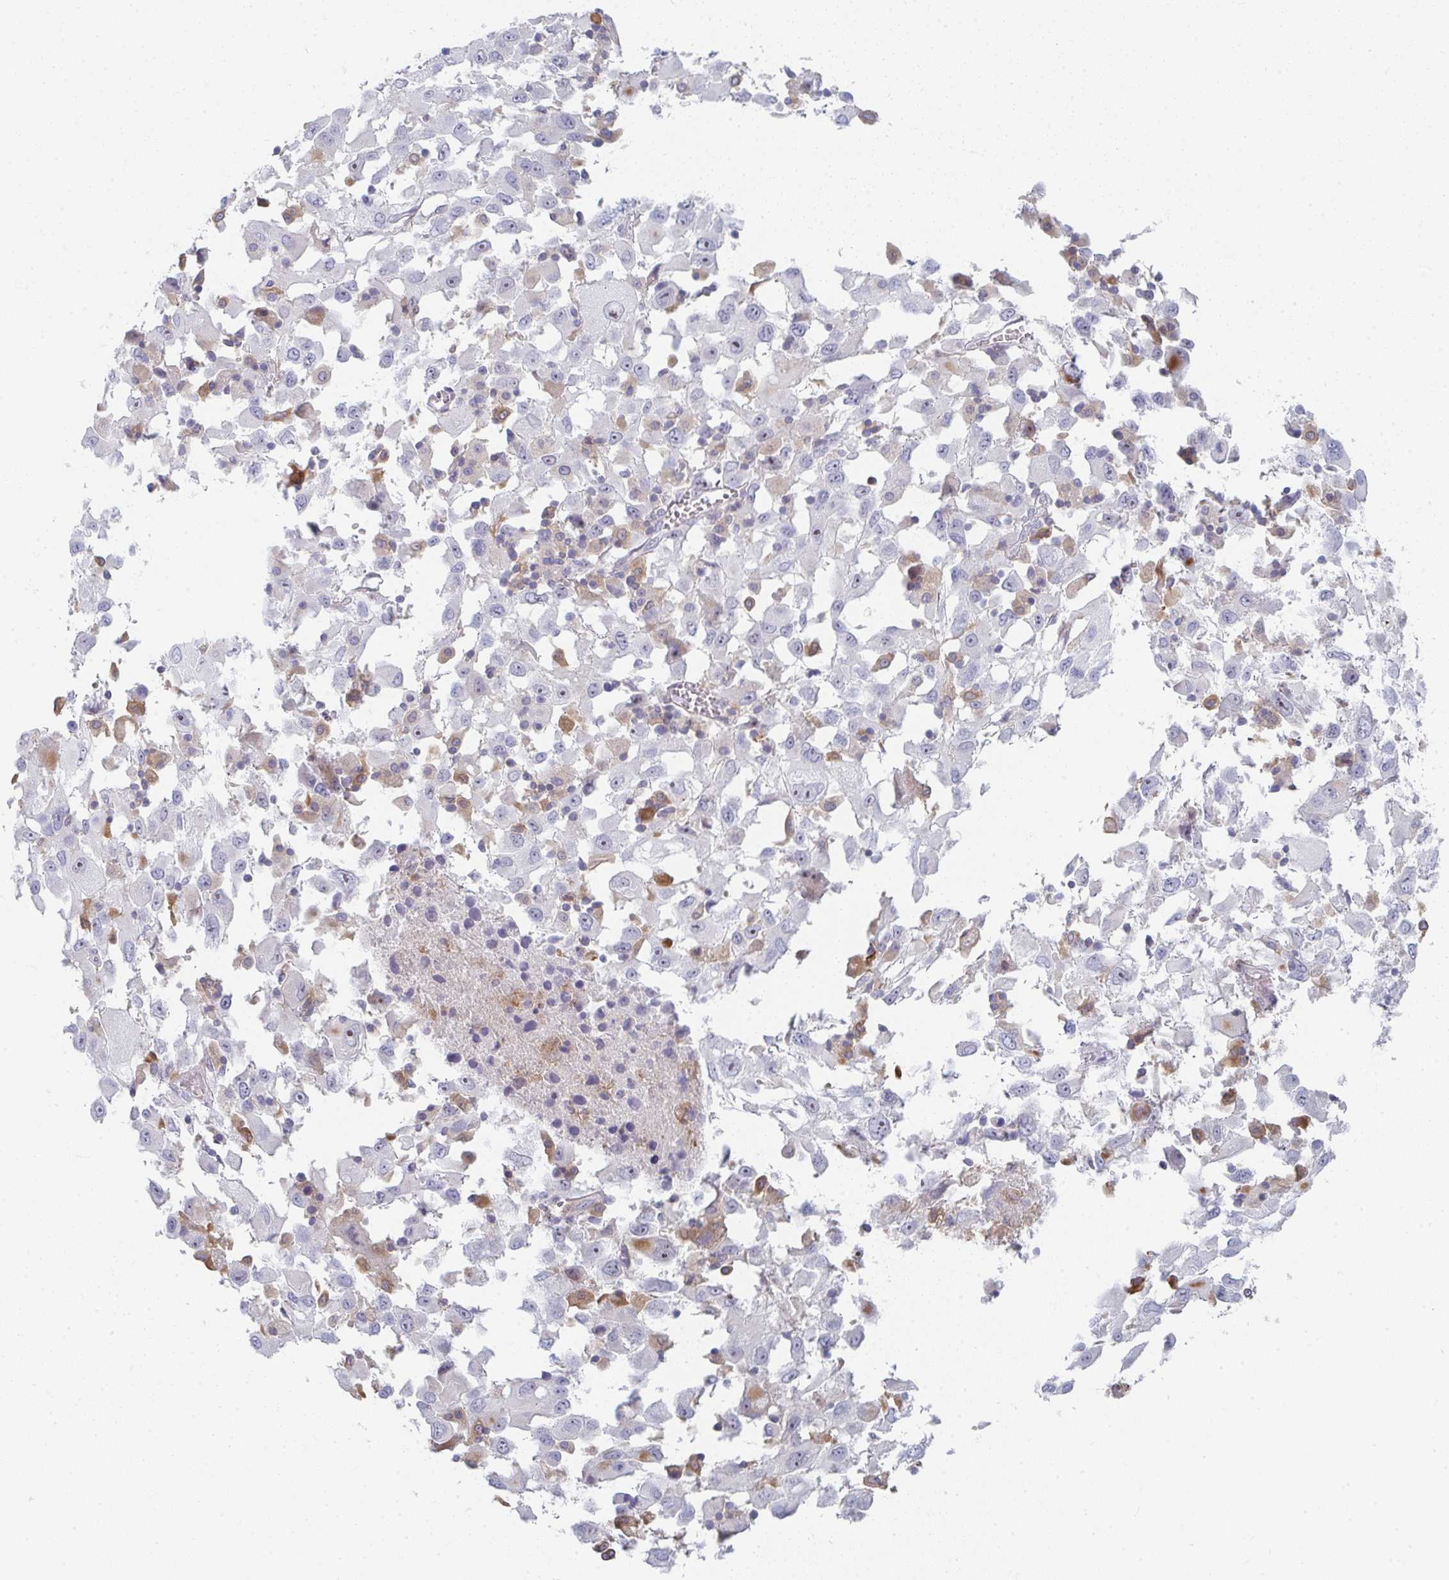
{"staining": {"intensity": "negative", "quantity": "none", "location": "none"}, "tissue": "melanoma", "cell_type": "Tumor cells", "image_type": "cancer", "snomed": [{"axis": "morphology", "description": "Malignant melanoma, Metastatic site"}, {"axis": "topography", "description": "Soft tissue"}], "caption": "This is an IHC micrograph of human malignant melanoma (metastatic site). There is no staining in tumor cells.", "gene": "KLHL33", "patient": {"sex": "male", "age": 50}}